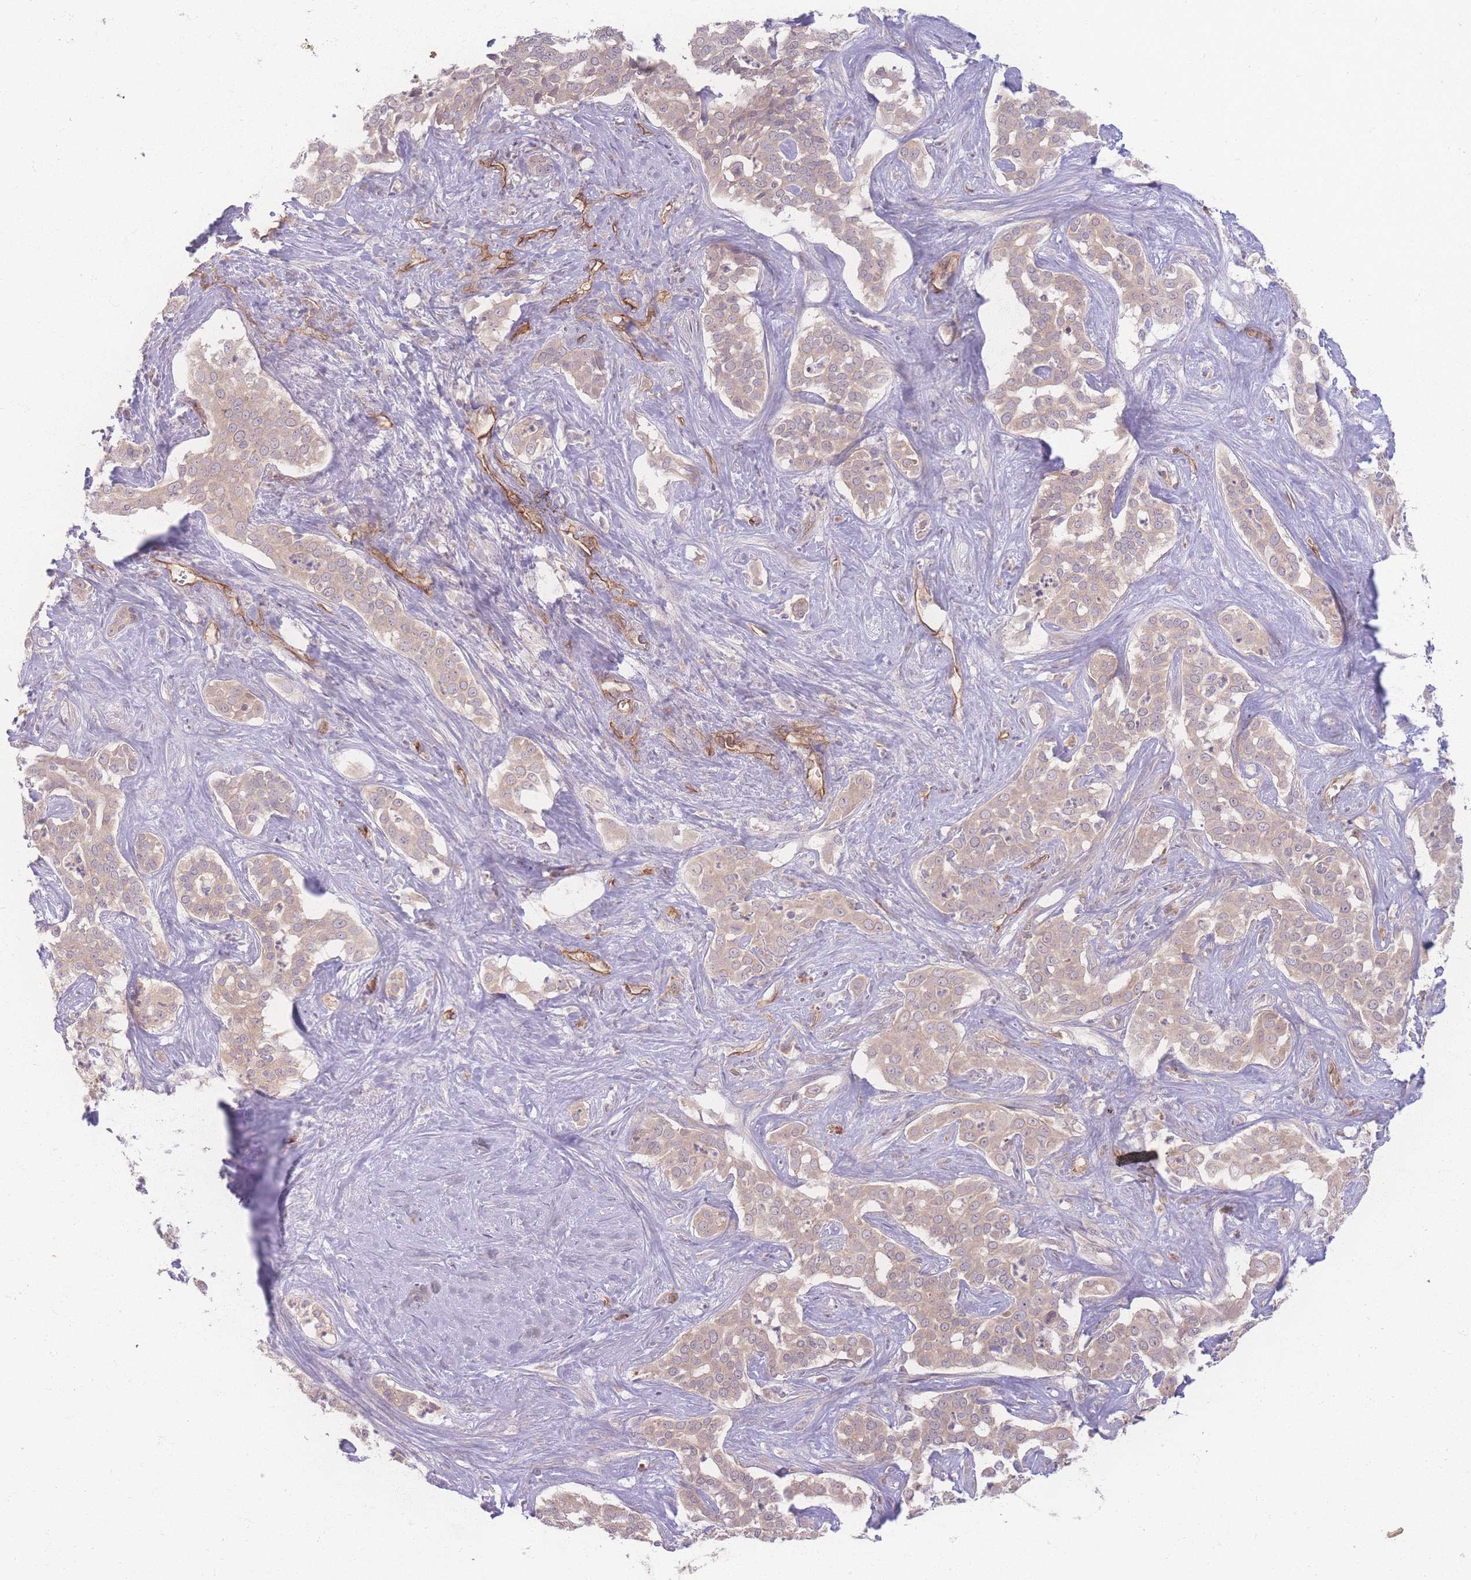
{"staining": {"intensity": "weak", "quantity": "25%-75%", "location": "cytoplasmic/membranous"}, "tissue": "liver cancer", "cell_type": "Tumor cells", "image_type": "cancer", "snomed": [{"axis": "morphology", "description": "Cholangiocarcinoma"}, {"axis": "topography", "description": "Liver"}], "caption": "IHC (DAB (3,3'-diaminobenzidine)) staining of human liver cancer (cholangiocarcinoma) shows weak cytoplasmic/membranous protein staining in about 25%-75% of tumor cells.", "gene": "INSR", "patient": {"sex": "male", "age": 67}}